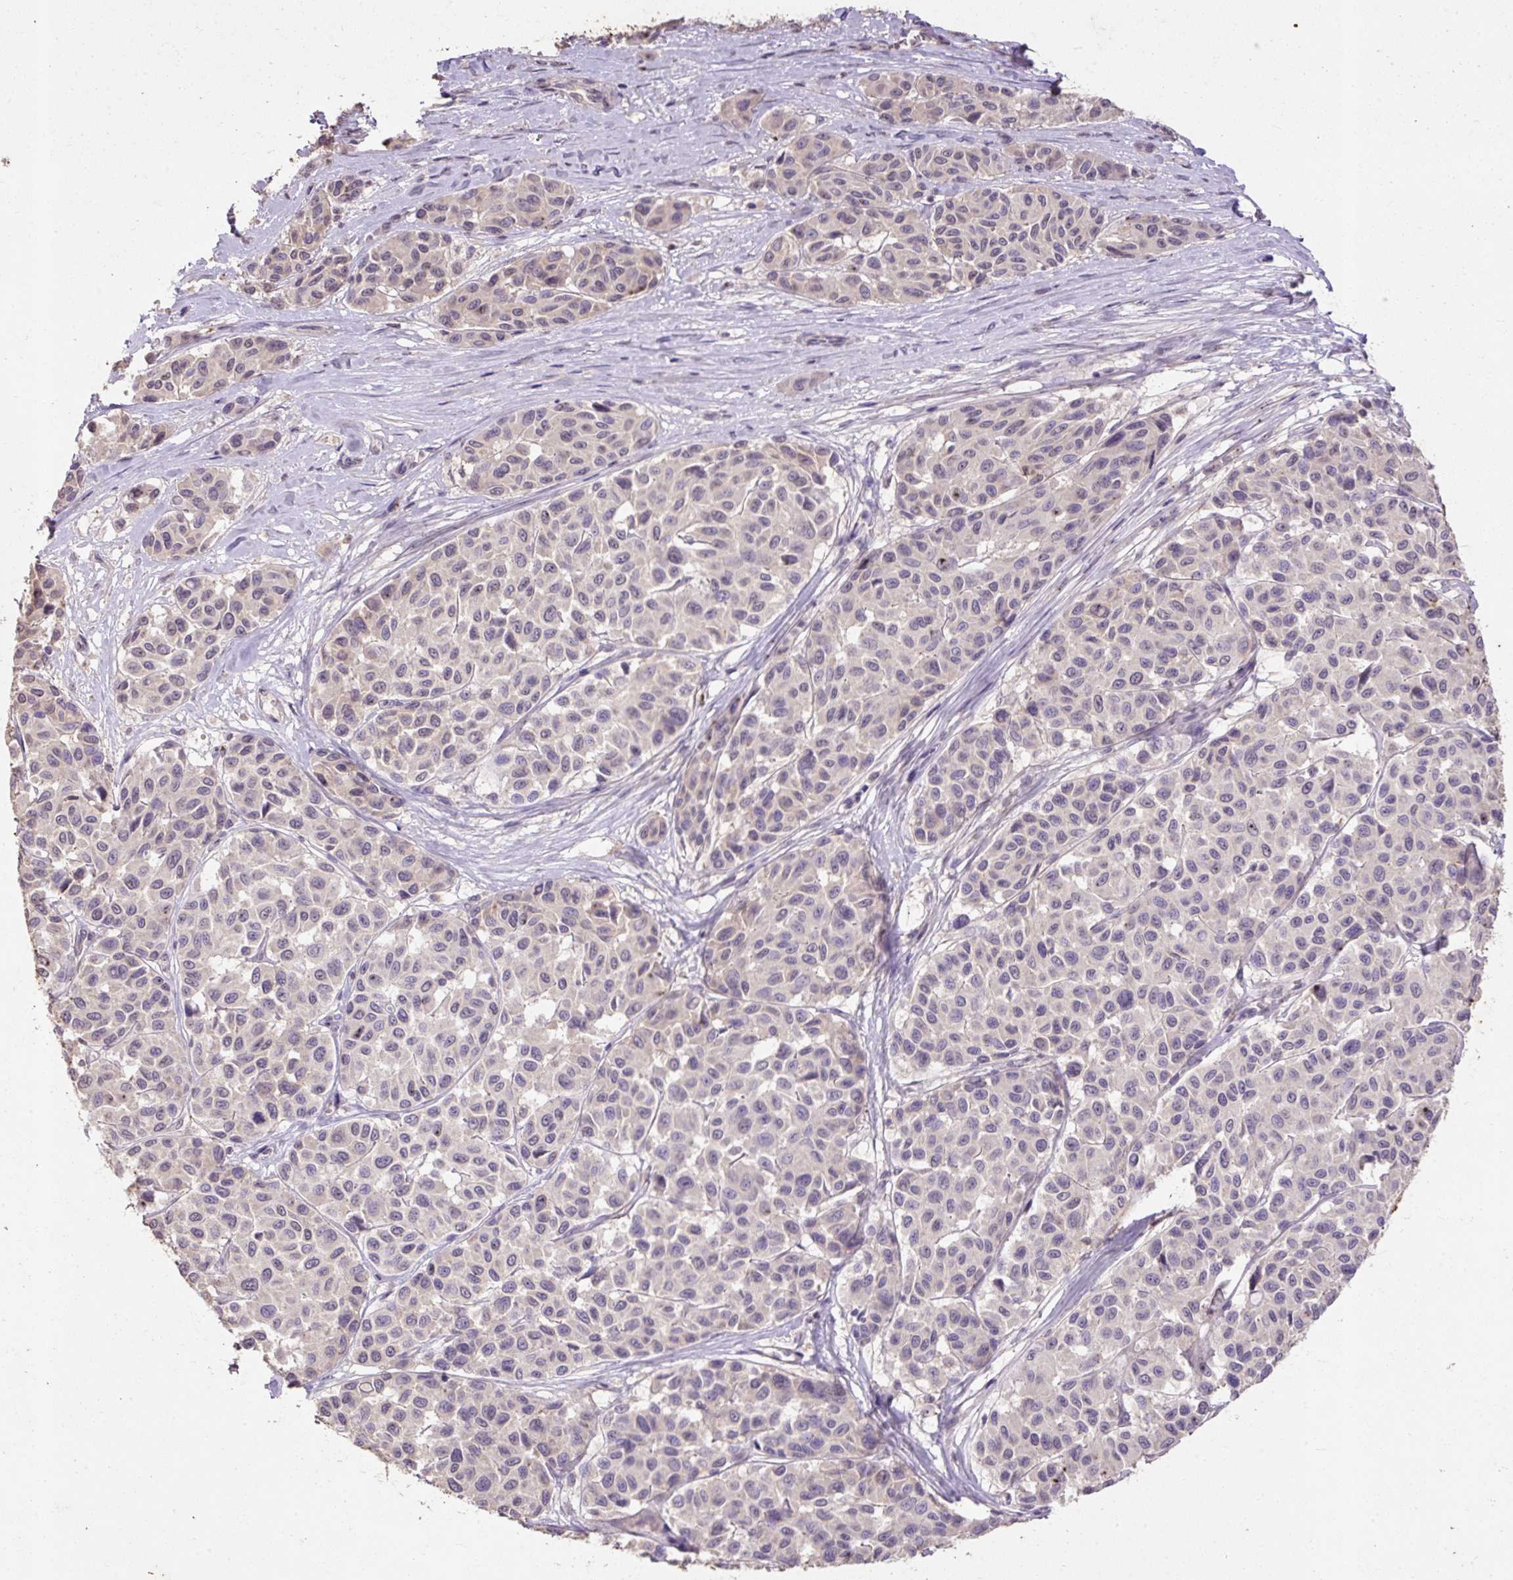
{"staining": {"intensity": "negative", "quantity": "none", "location": "none"}, "tissue": "melanoma", "cell_type": "Tumor cells", "image_type": "cancer", "snomed": [{"axis": "morphology", "description": "Malignant melanoma, NOS"}, {"axis": "topography", "description": "Skin"}], "caption": "High power microscopy image of an immunohistochemistry micrograph of malignant melanoma, revealing no significant positivity in tumor cells.", "gene": "LRTM2", "patient": {"sex": "female", "age": 66}}